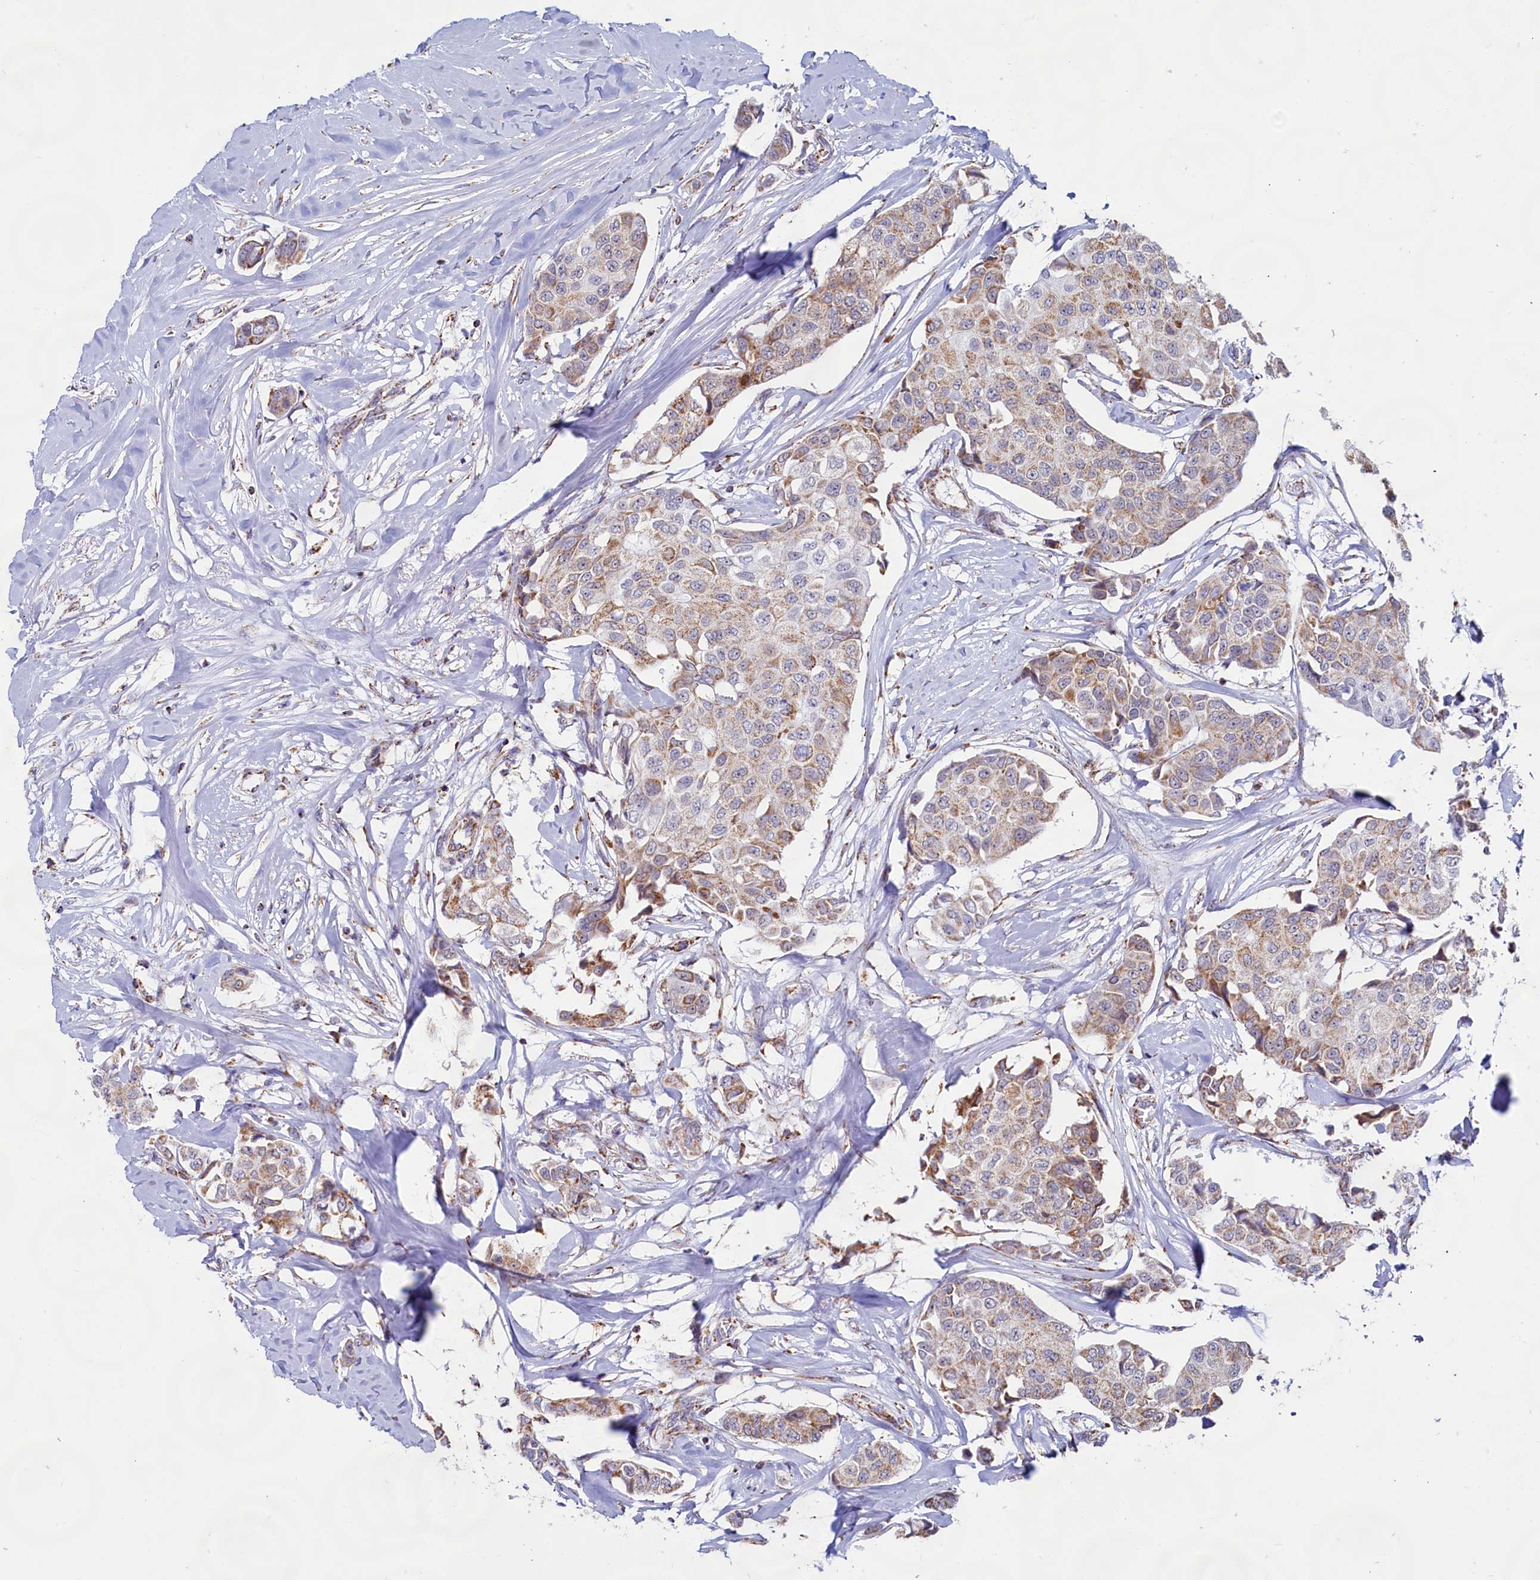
{"staining": {"intensity": "weak", "quantity": "25%-75%", "location": "cytoplasmic/membranous"}, "tissue": "breast cancer", "cell_type": "Tumor cells", "image_type": "cancer", "snomed": [{"axis": "morphology", "description": "Duct carcinoma"}, {"axis": "topography", "description": "Breast"}], "caption": "Immunohistochemical staining of human breast cancer (invasive ductal carcinoma) displays weak cytoplasmic/membranous protein expression in approximately 25%-75% of tumor cells. The protein of interest is shown in brown color, while the nuclei are stained blue.", "gene": "C1D", "patient": {"sex": "female", "age": 80}}